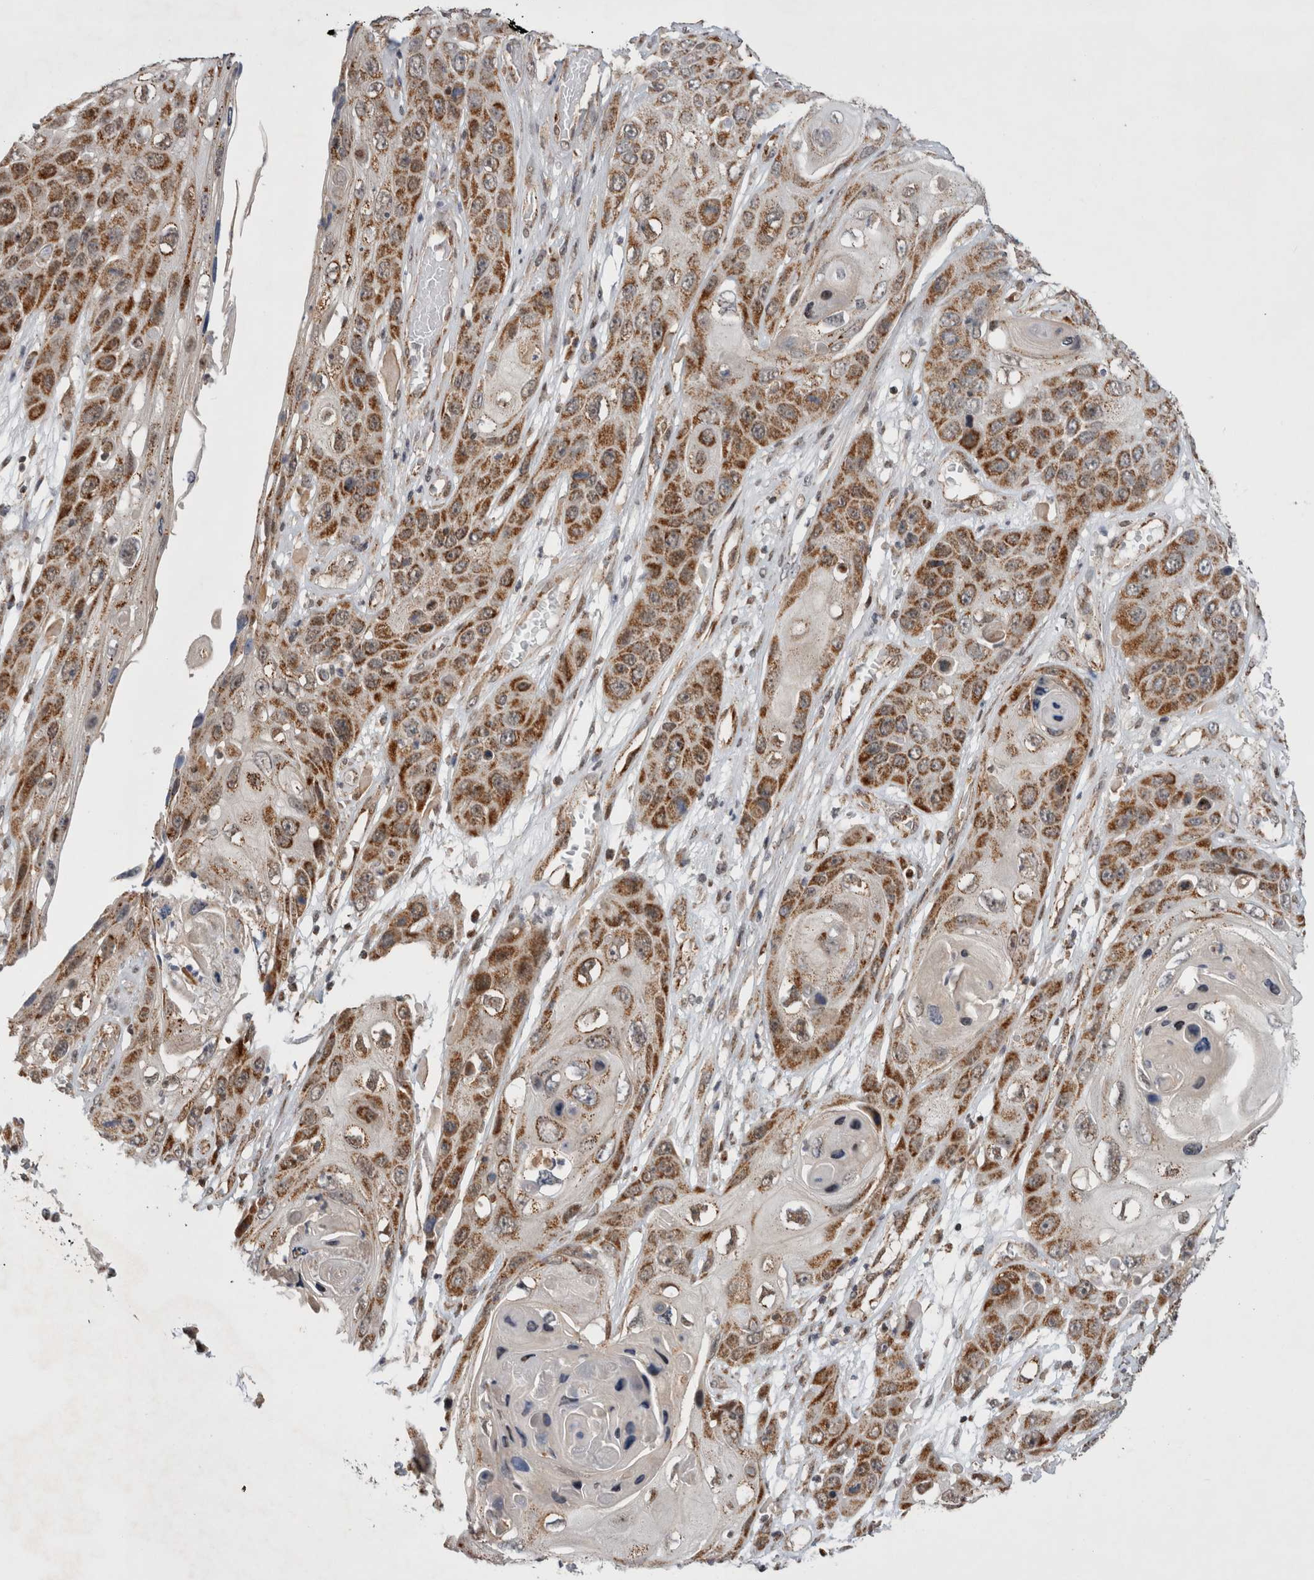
{"staining": {"intensity": "moderate", "quantity": ">75%", "location": "cytoplasmic/membranous"}, "tissue": "skin cancer", "cell_type": "Tumor cells", "image_type": "cancer", "snomed": [{"axis": "morphology", "description": "Squamous cell carcinoma, NOS"}, {"axis": "topography", "description": "Skin"}], "caption": "Human skin cancer stained for a protein (brown) reveals moderate cytoplasmic/membranous positive positivity in about >75% of tumor cells.", "gene": "MRPL37", "patient": {"sex": "male", "age": 55}}